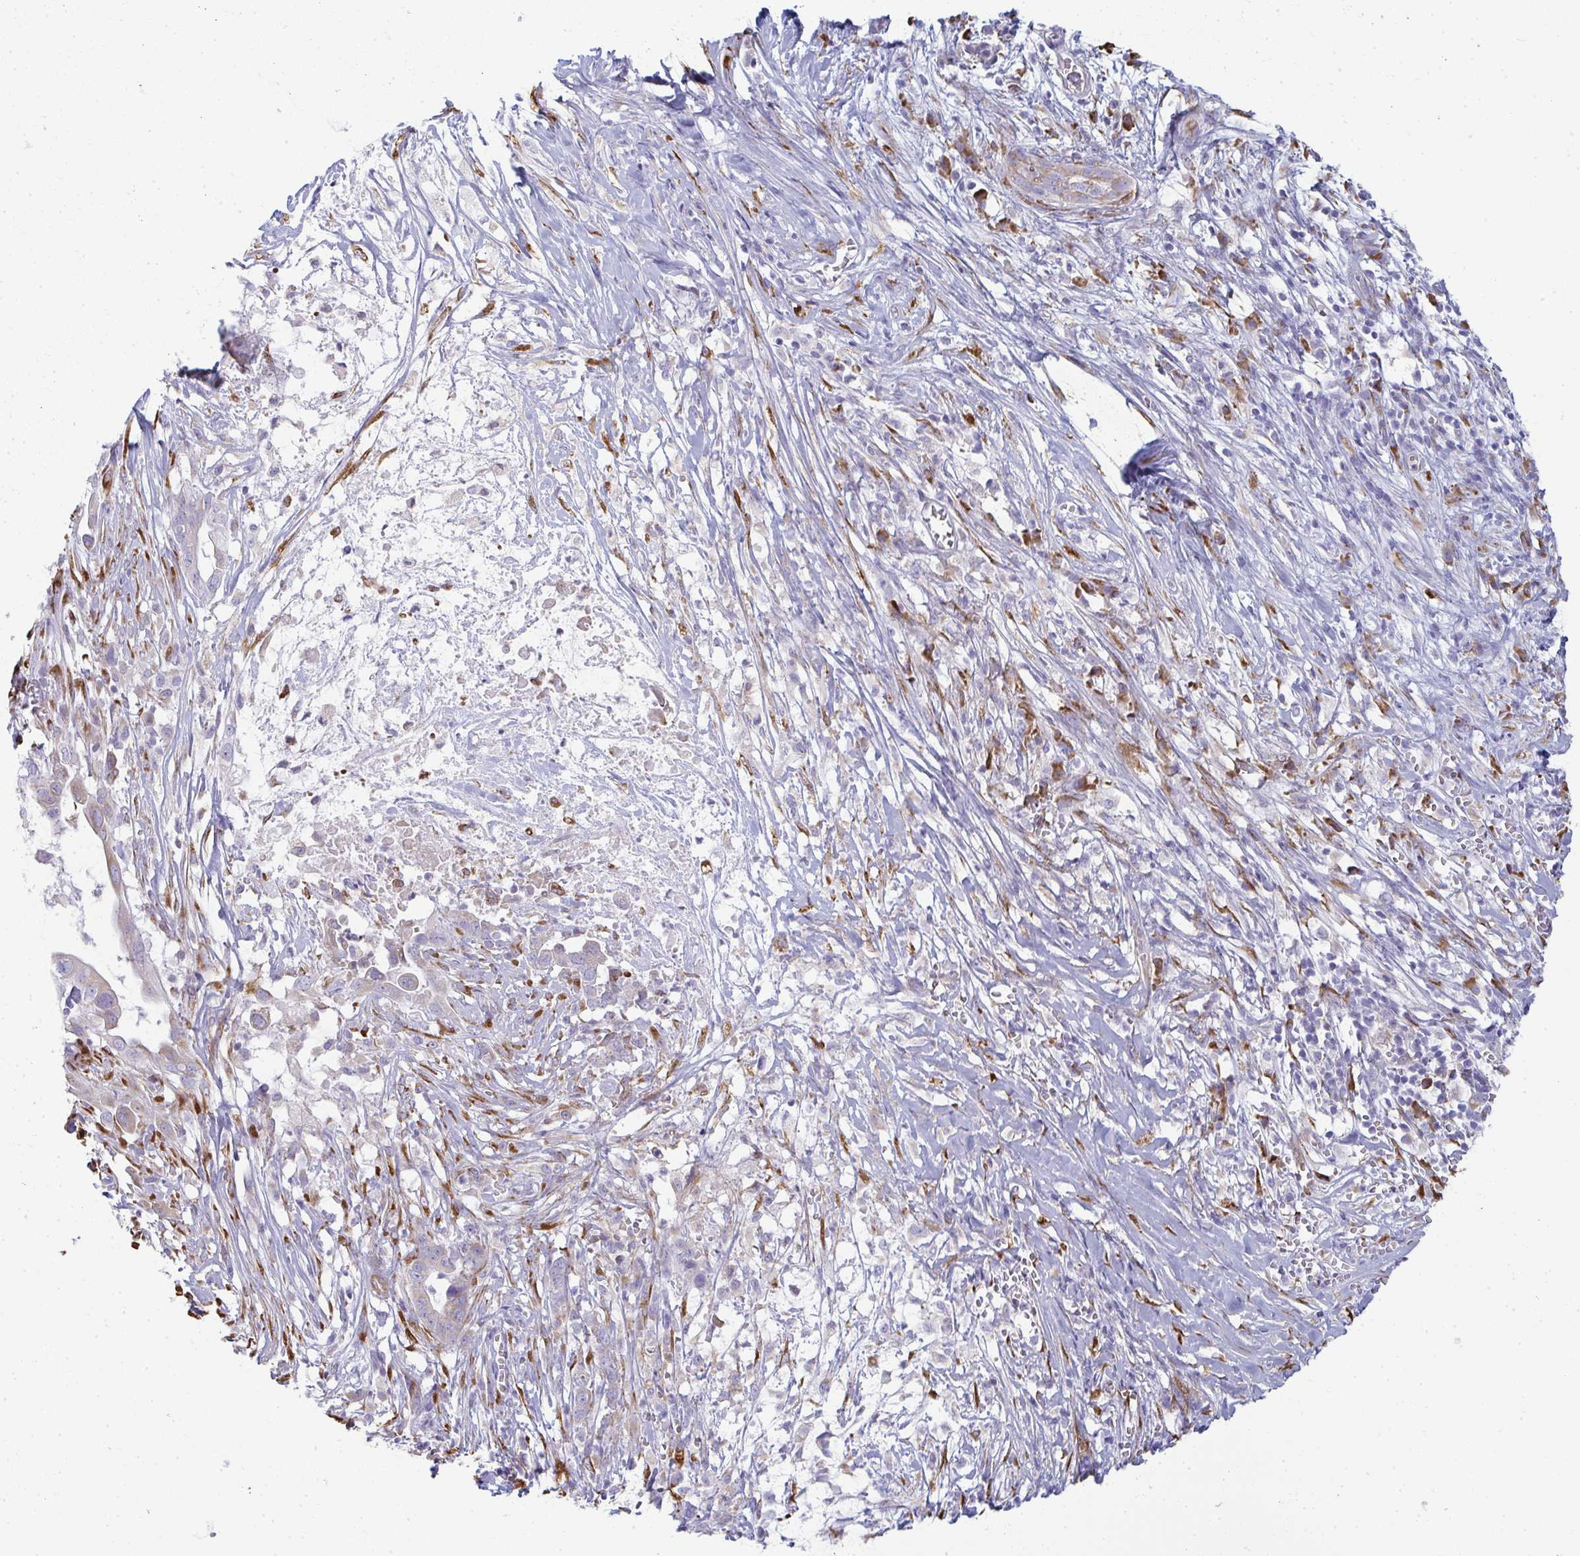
{"staining": {"intensity": "weak", "quantity": "25%-75%", "location": "cytoplasmic/membranous"}, "tissue": "pancreatic cancer", "cell_type": "Tumor cells", "image_type": "cancer", "snomed": [{"axis": "morphology", "description": "Adenocarcinoma, NOS"}, {"axis": "topography", "description": "Pancreas"}], "caption": "Protein staining of pancreatic cancer (adenocarcinoma) tissue reveals weak cytoplasmic/membranous positivity in about 25%-75% of tumor cells.", "gene": "SHROOM1", "patient": {"sex": "male", "age": 61}}